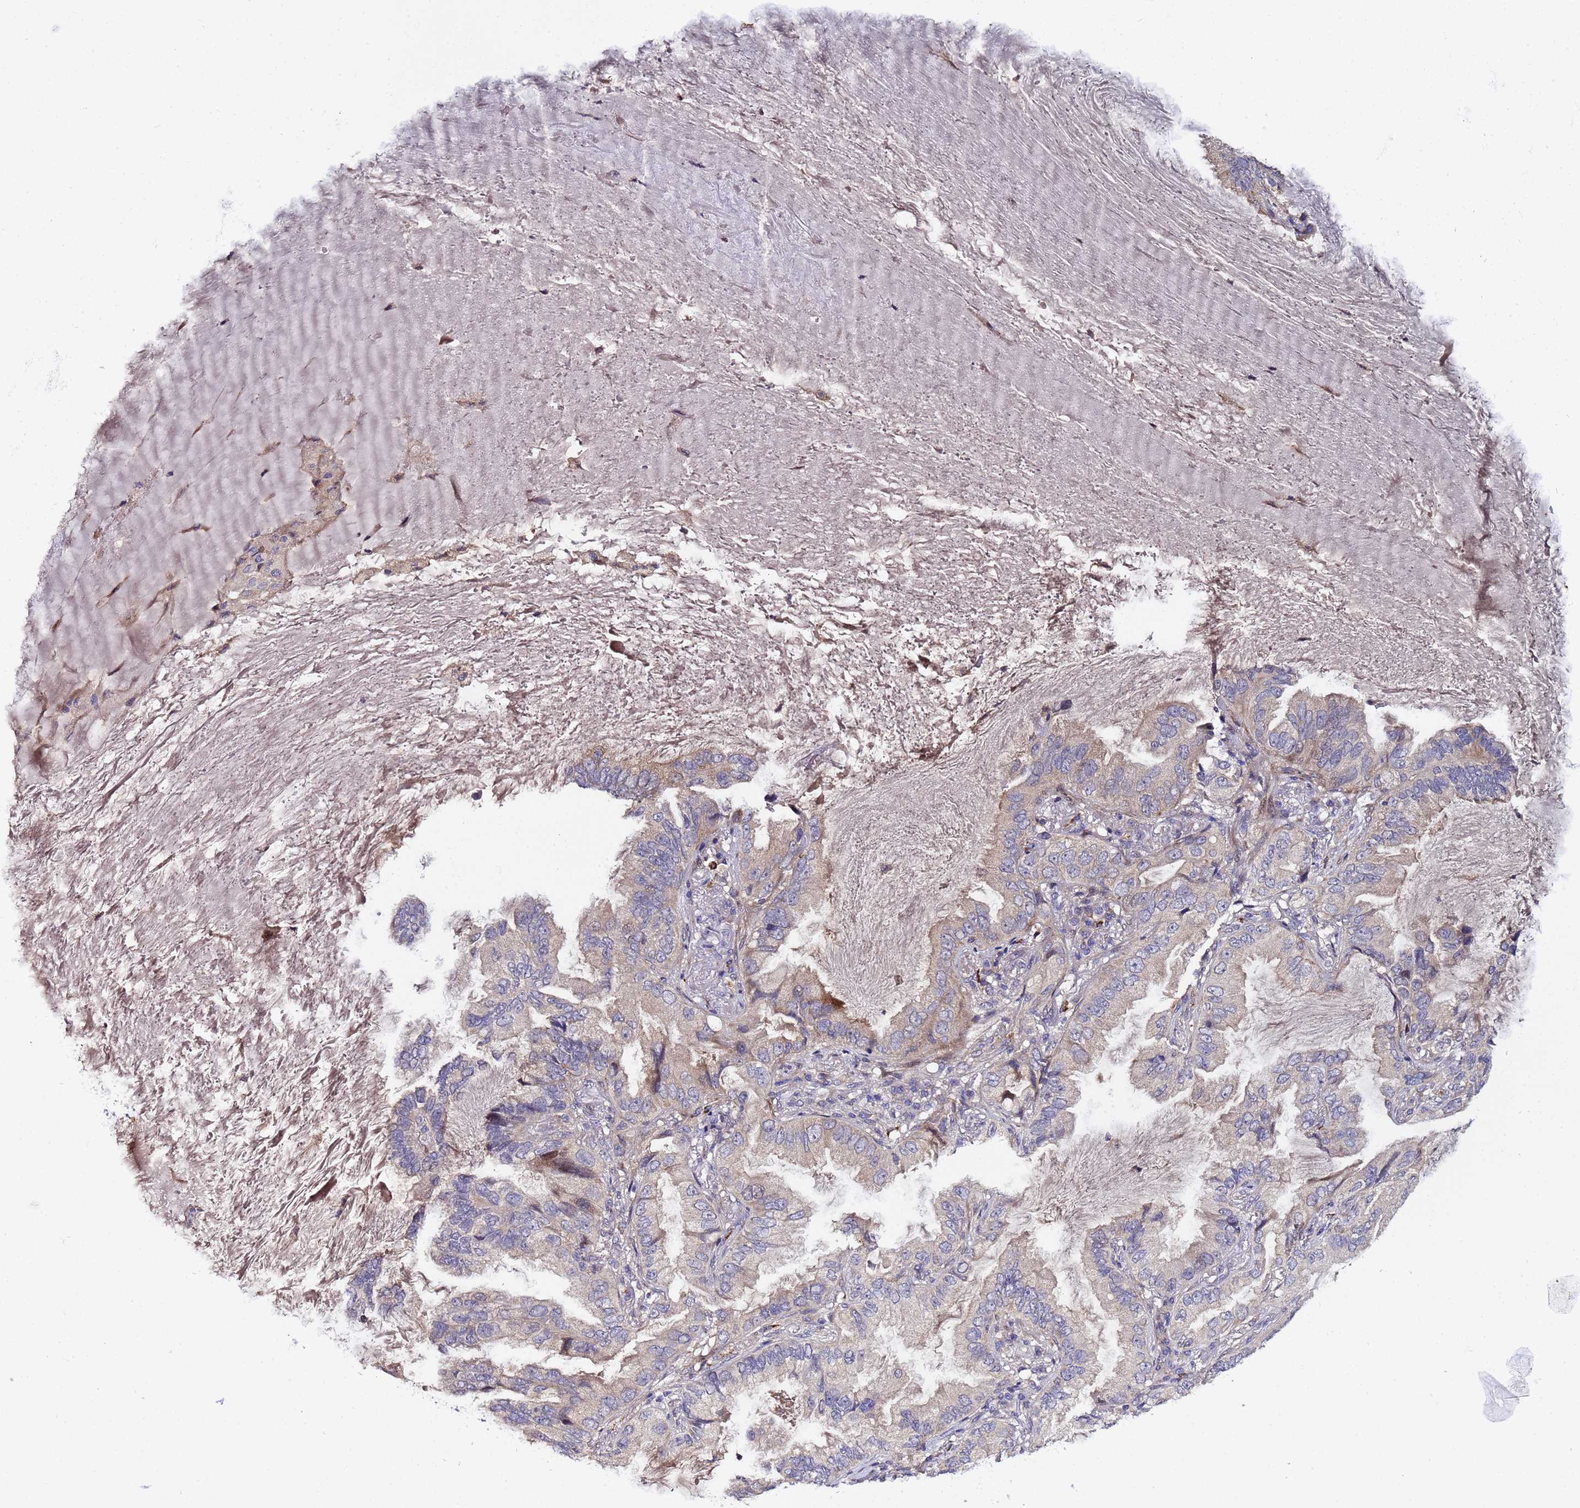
{"staining": {"intensity": "weak", "quantity": "<25%", "location": "cytoplasmic/membranous"}, "tissue": "lung cancer", "cell_type": "Tumor cells", "image_type": "cancer", "snomed": [{"axis": "morphology", "description": "Adenocarcinoma, NOS"}, {"axis": "topography", "description": "Lung"}], "caption": "A micrograph of human adenocarcinoma (lung) is negative for staining in tumor cells. Nuclei are stained in blue.", "gene": "PLXDC2", "patient": {"sex": "female", "age": 69}}